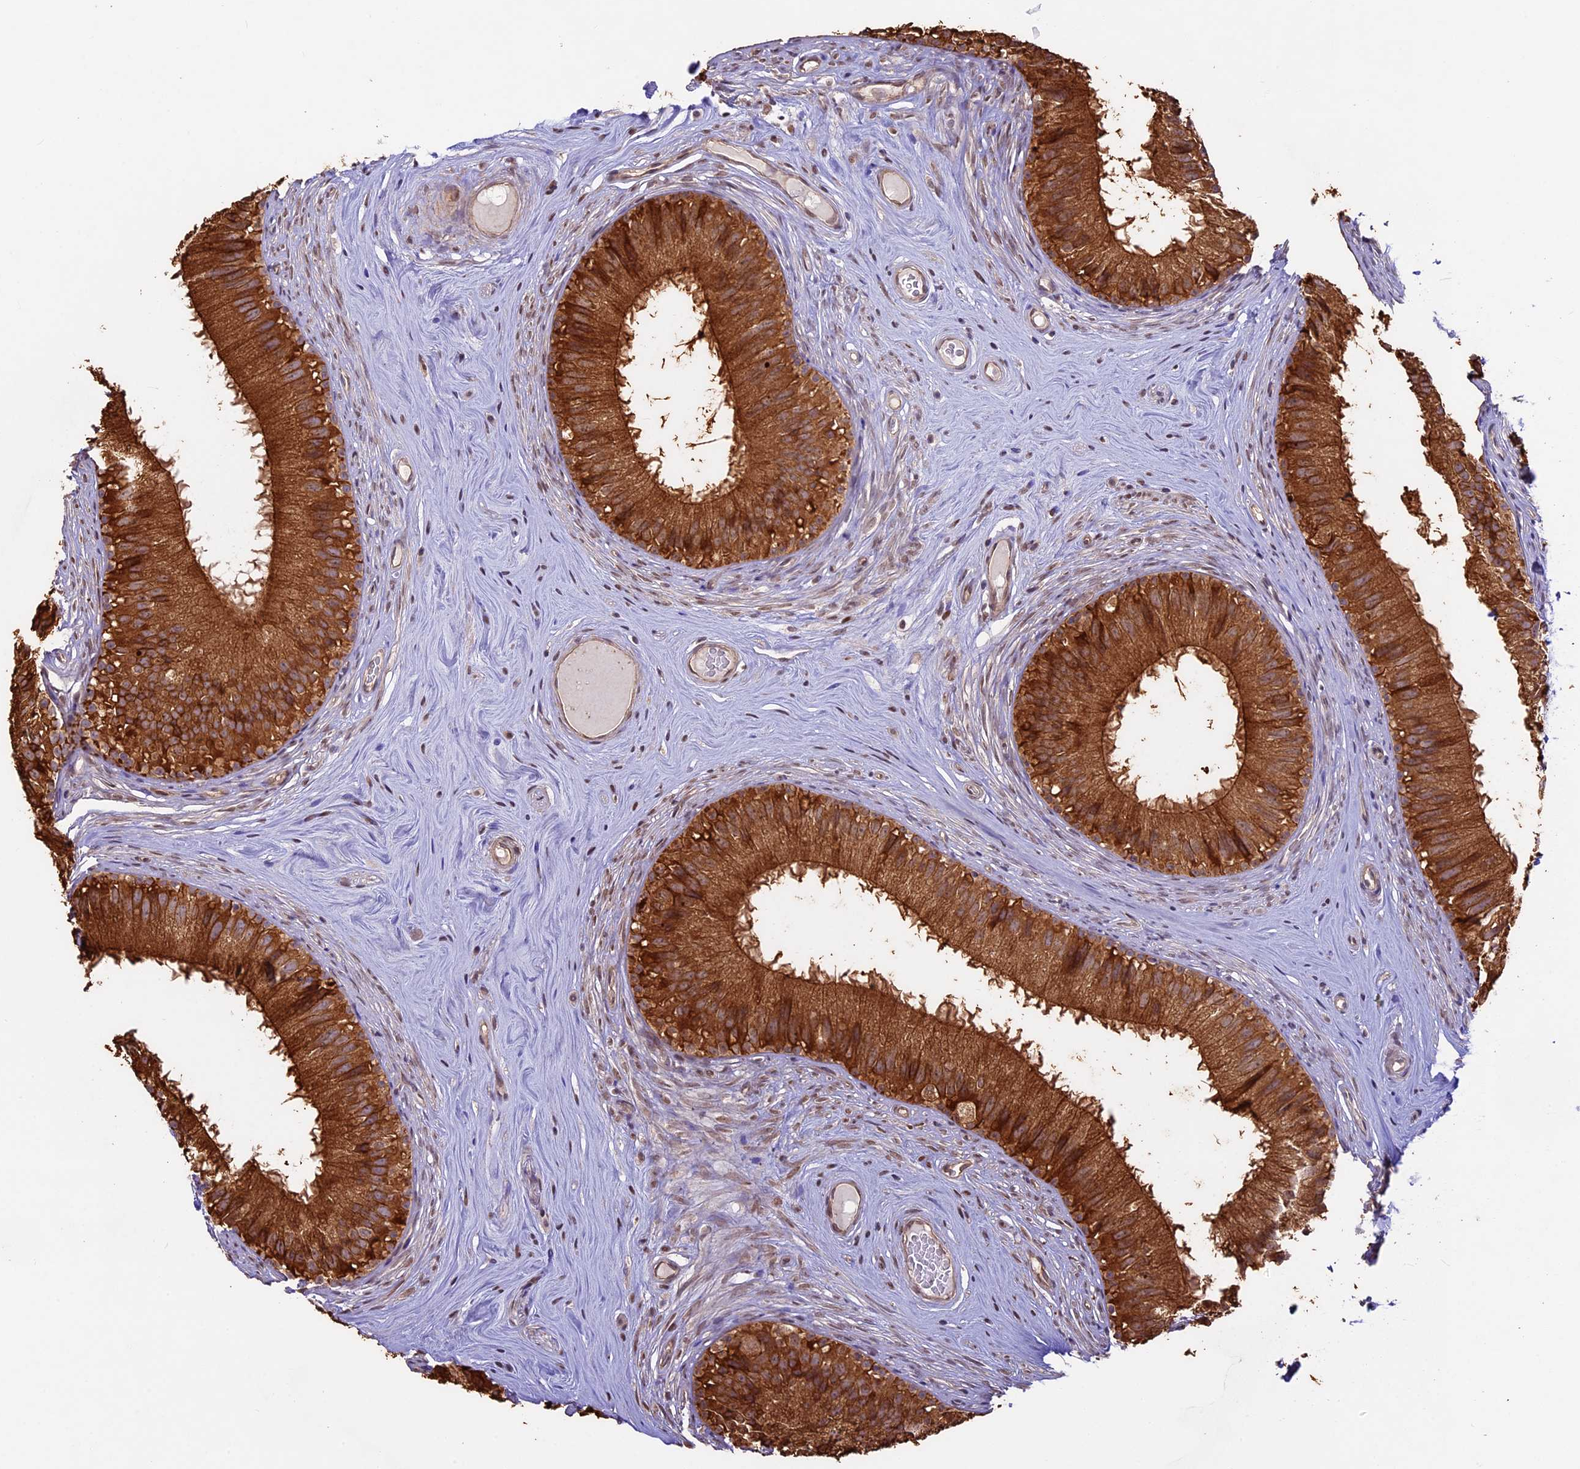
{"staining": {"intensity": "strong", "quantity": ">75%", "location": "cytoplasmic/membranous"}, "tissue": "epididymis", "cell_type": "Glandular cells", "image_type": "normal", "snomed": [{"axis": "morphology", "description": "Normal tissue, NOS"}, {"axis": "topography", "description": "Epididymis"}], "caption": "Brown immunohistochemical staining in benign epididymis exhibits strong cytoplasmic/membranous positivity in approximately >75% of glandular cells. Using DAB (brown) and hematoxylin (blue) stains, captured at high magnification using brightfield microscopy.", "gene": "BCAS4", "patient": {"sex": "male", "age": 45}}